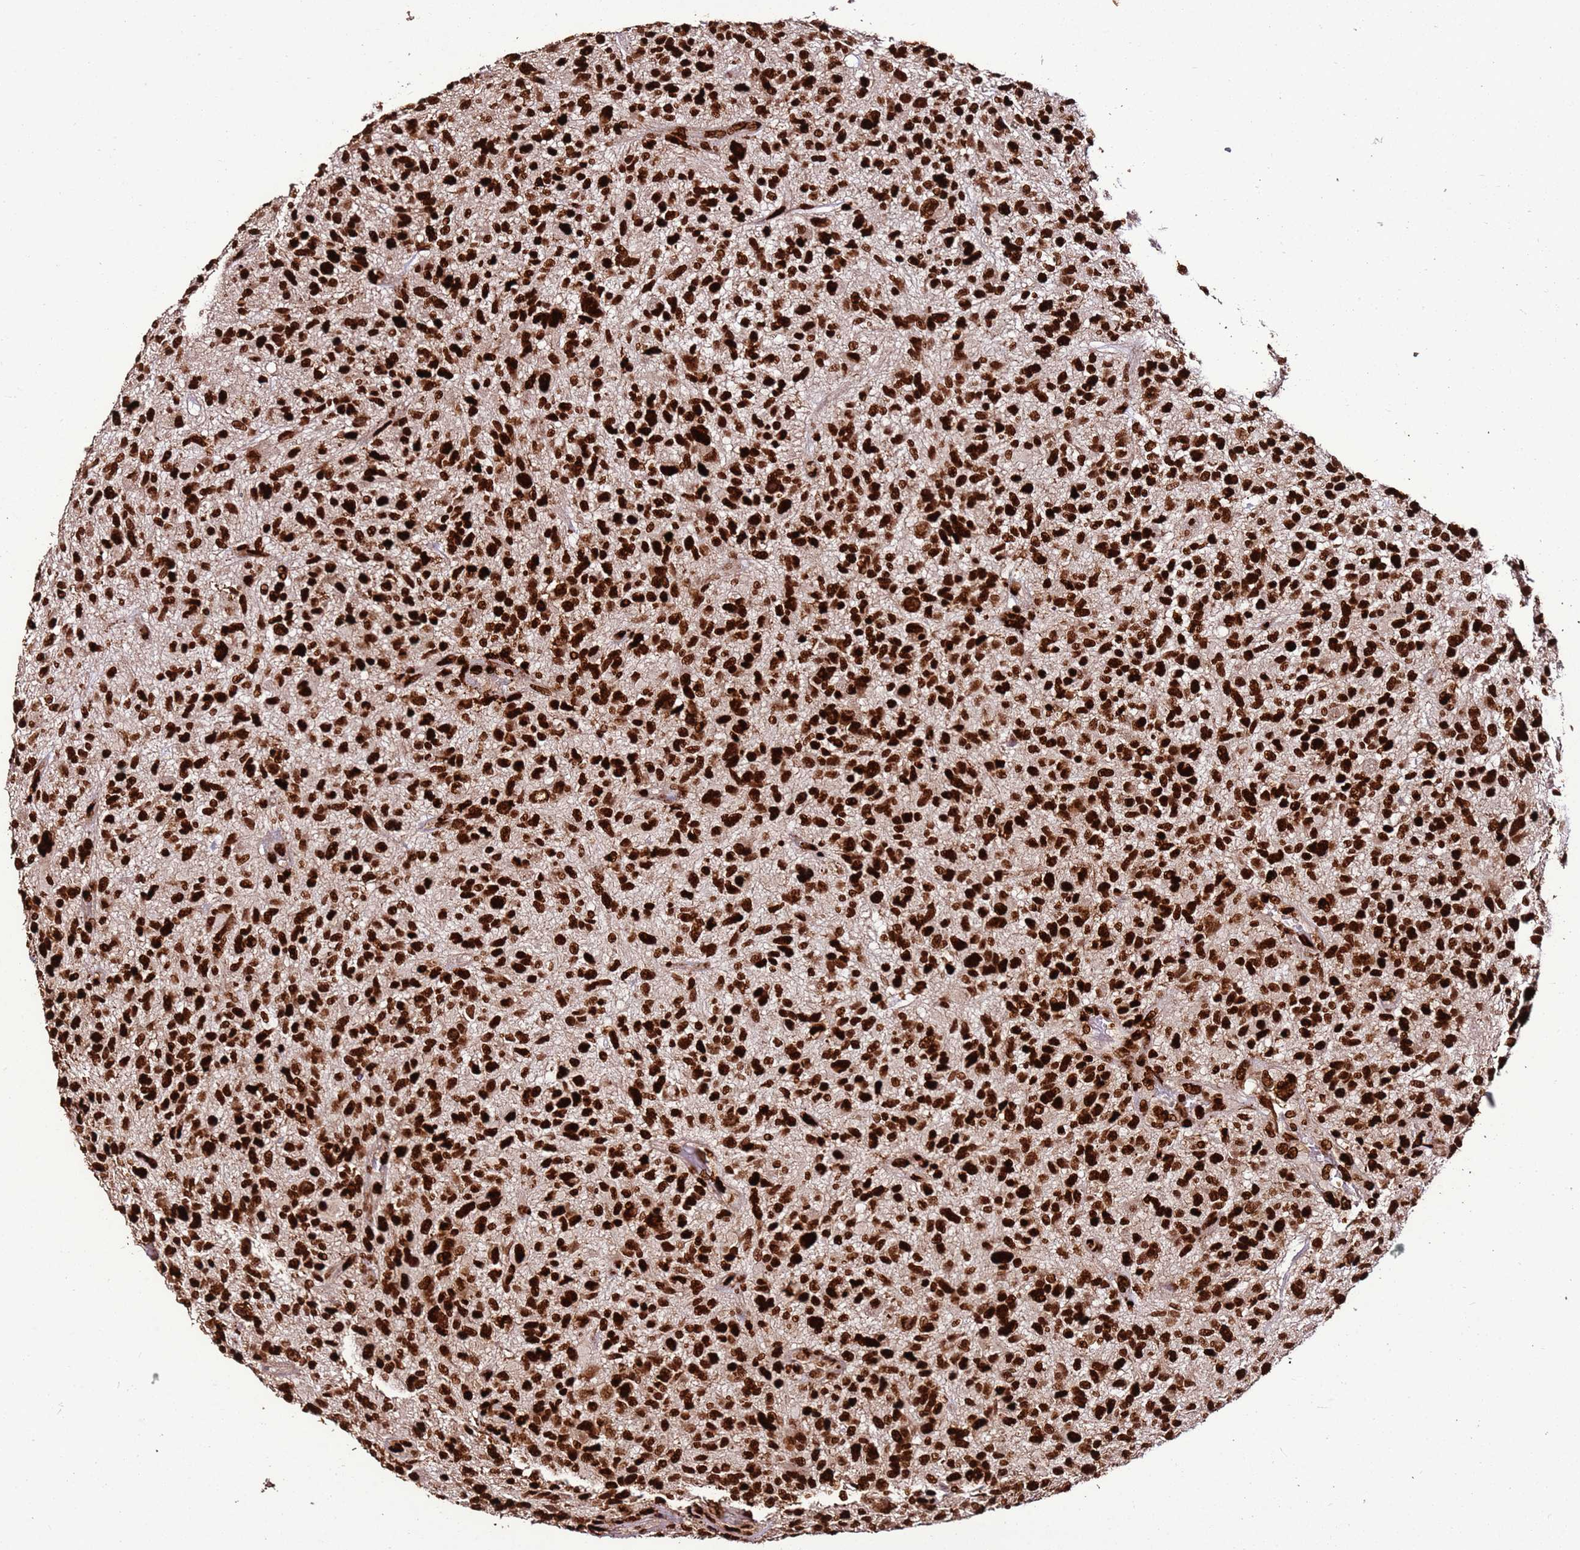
{"staining": {"intensity": "strong", "quantity": ">75%", "location": "nuclear"}, "tissue": "glioma", "cell_type": "Tumor cells", "image_type": "cancer", "snomed": [{"axis": "morphology", "description": "Glioma, malignant, High grade"}, {"axis": "topography", "description": "Brain"}], "caption": "Immunohistochemistry (IHC) photomicrograph of human glioma stained for a protein (brown), which displays high levels of strong nuclear expression in about >75% of tumor cells.", "gene": "HNRNPAB", "patient": {"sex": "male", "age": 47}}